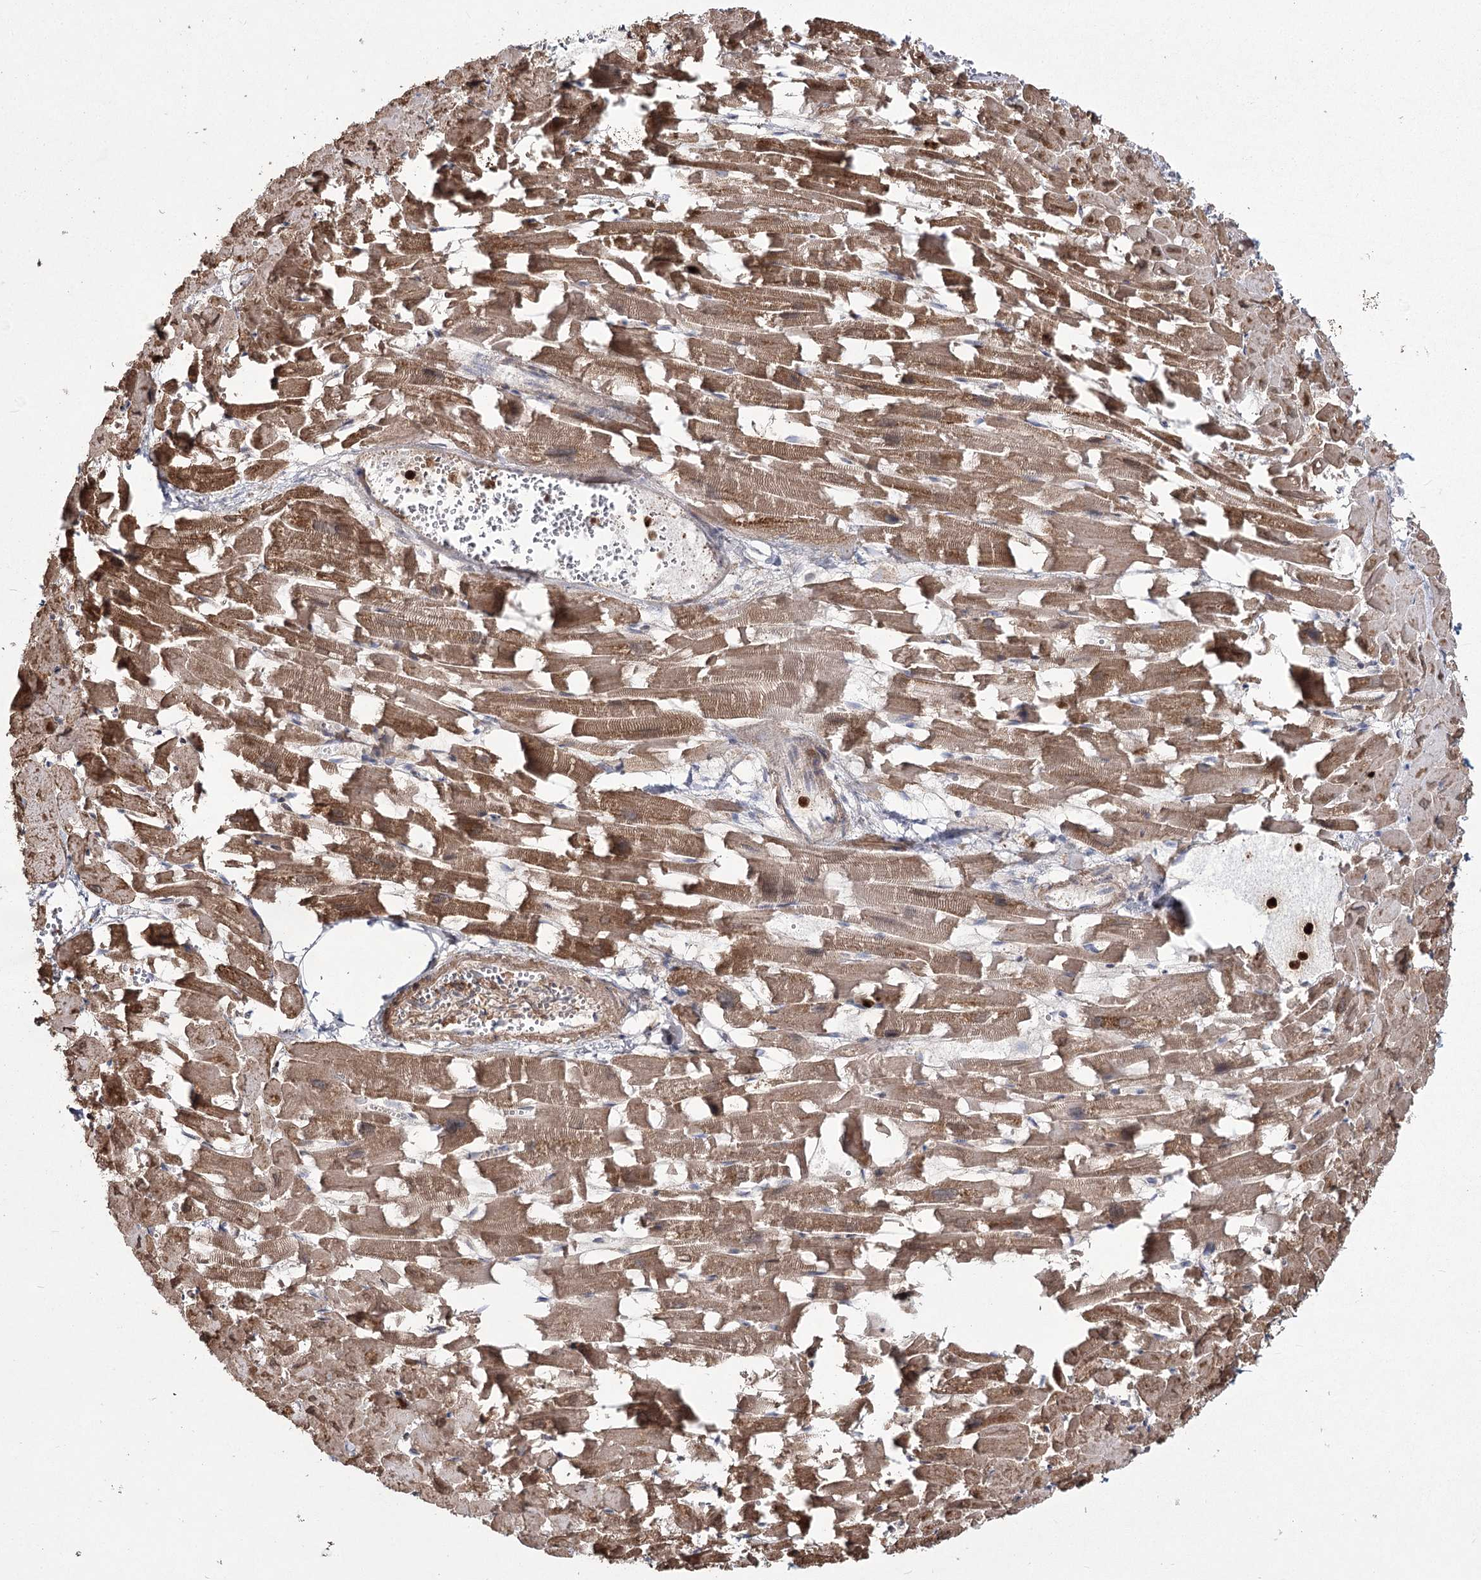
{"staining": {"intensity": "moderate", "quantity": ">75%", "location": "cytoplasmic/membranous"}, "tissue": "heart muscle", "cell_type": "Cardiomyocytes", "image_type": "normal", "snomed": [{"axis": "morphology", "description": "Normal tissue, NOS"}, {"axis": "topography", "description": "Heart"}], "caption": "This is a micrograph of immunohistochemistry staining of benign heart muscle, which shows moderate positivity in the cytoplasmic/membranous of cardiomyocytes.", "gene": "ME3", "patient": {"sex": "female", "age": 64}}